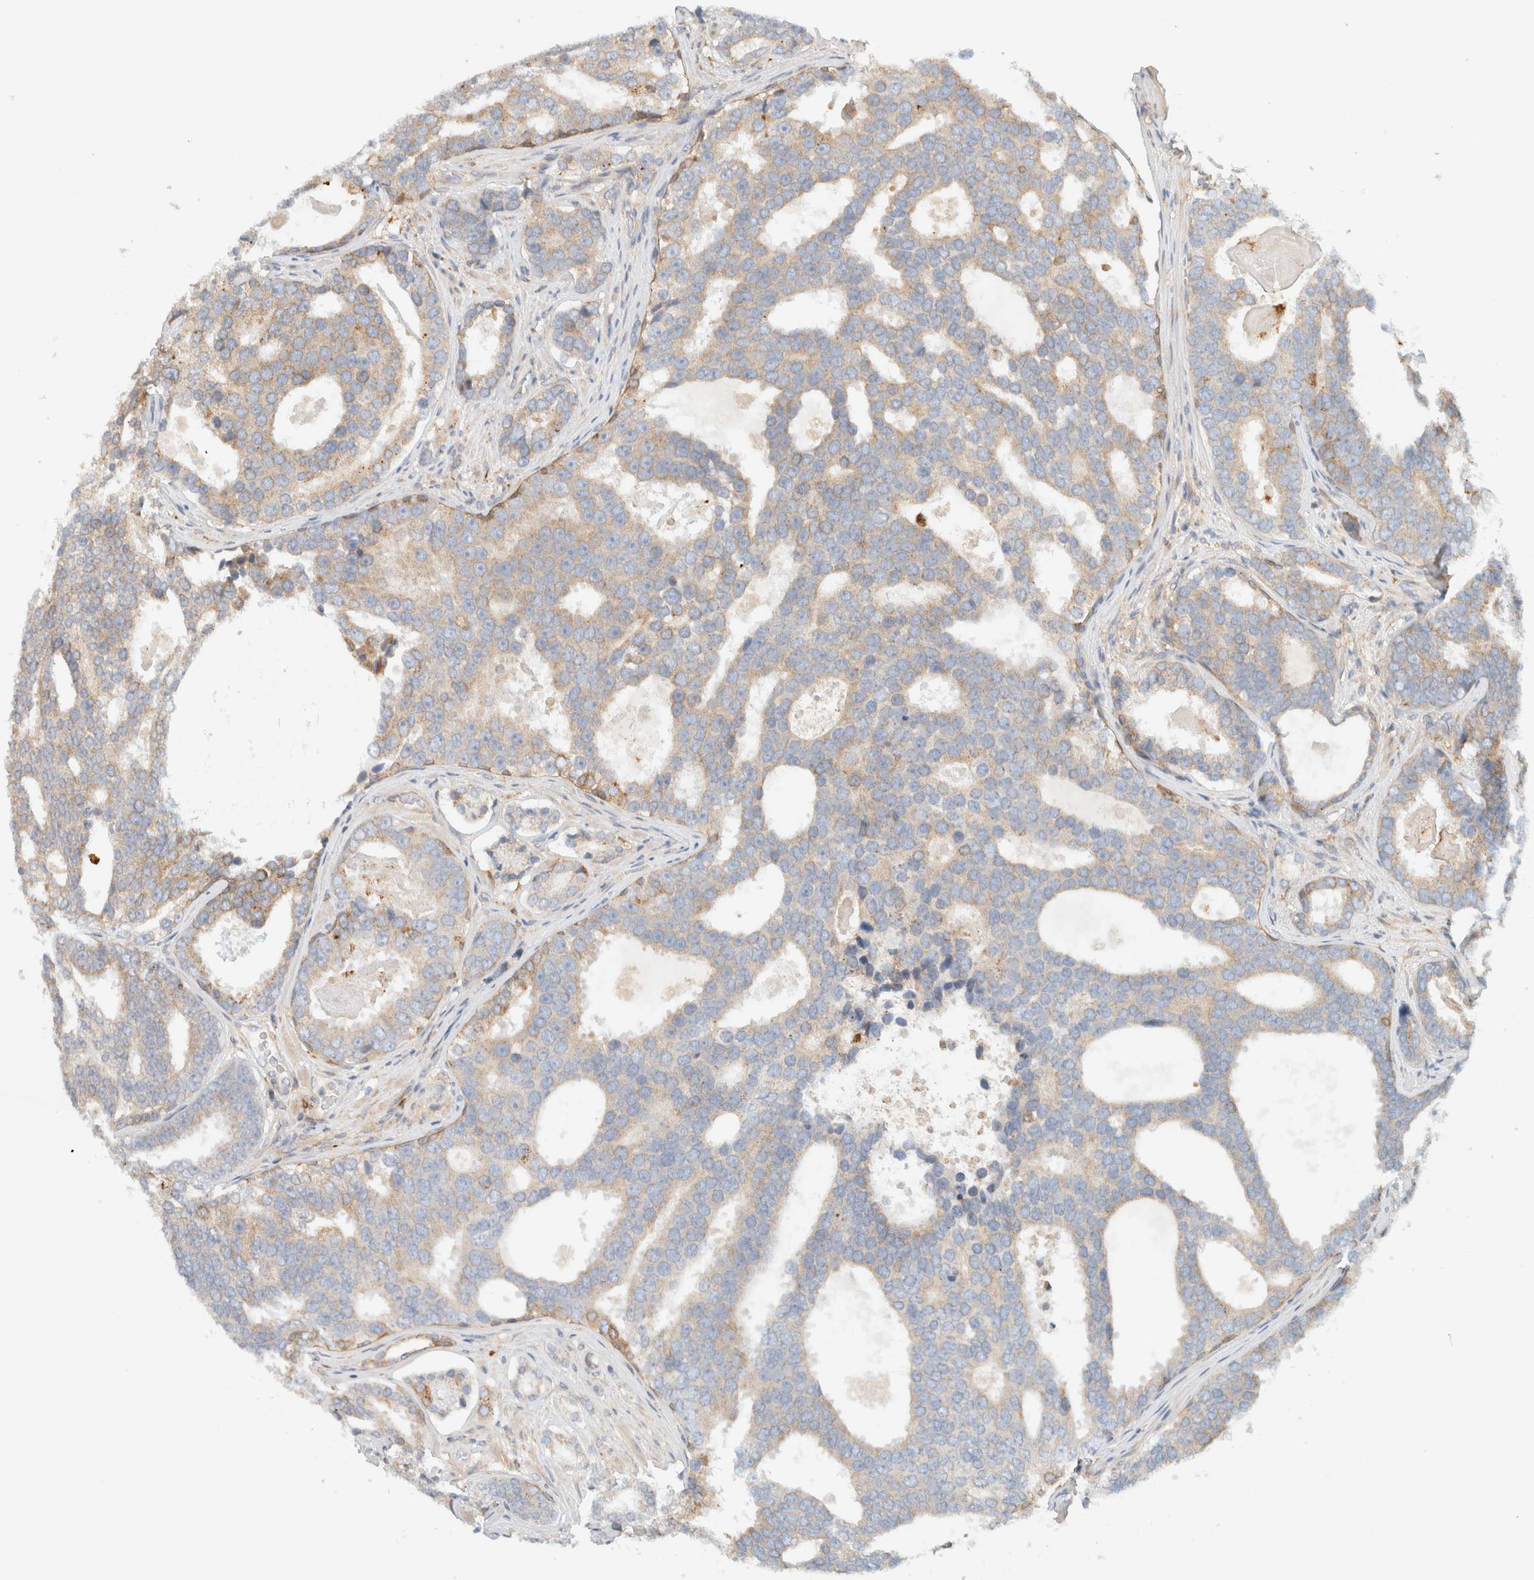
{"staining": {"intensity": "moderate", "quantity": "<25%", "location": "cytoplasmic/membranous"}, "tissue": "prostate cancer", "cell_type": "Tumor cells", "image_type": "cancer", "snomed": [{"axis": "morphology", "description": "Adenocarcinoma, High grade"}, {"axis": "topography", "description": "Prostate"}], "caption": "Immunohistochemistry staining of prostate high-grade adenocarcinoma, which demonstrates low levels of moderate cytoplasmic/membranous positivity in approximately <25% of tumor cells indicating moderate cytoplasmic/membranous protein staining. The staining was performed using DAB (brown) for protein detection and nuclei were counterstained in hematoxylin (blue).", "gene": "NT5C", "patient": {"sex": "male", "age": 60}}